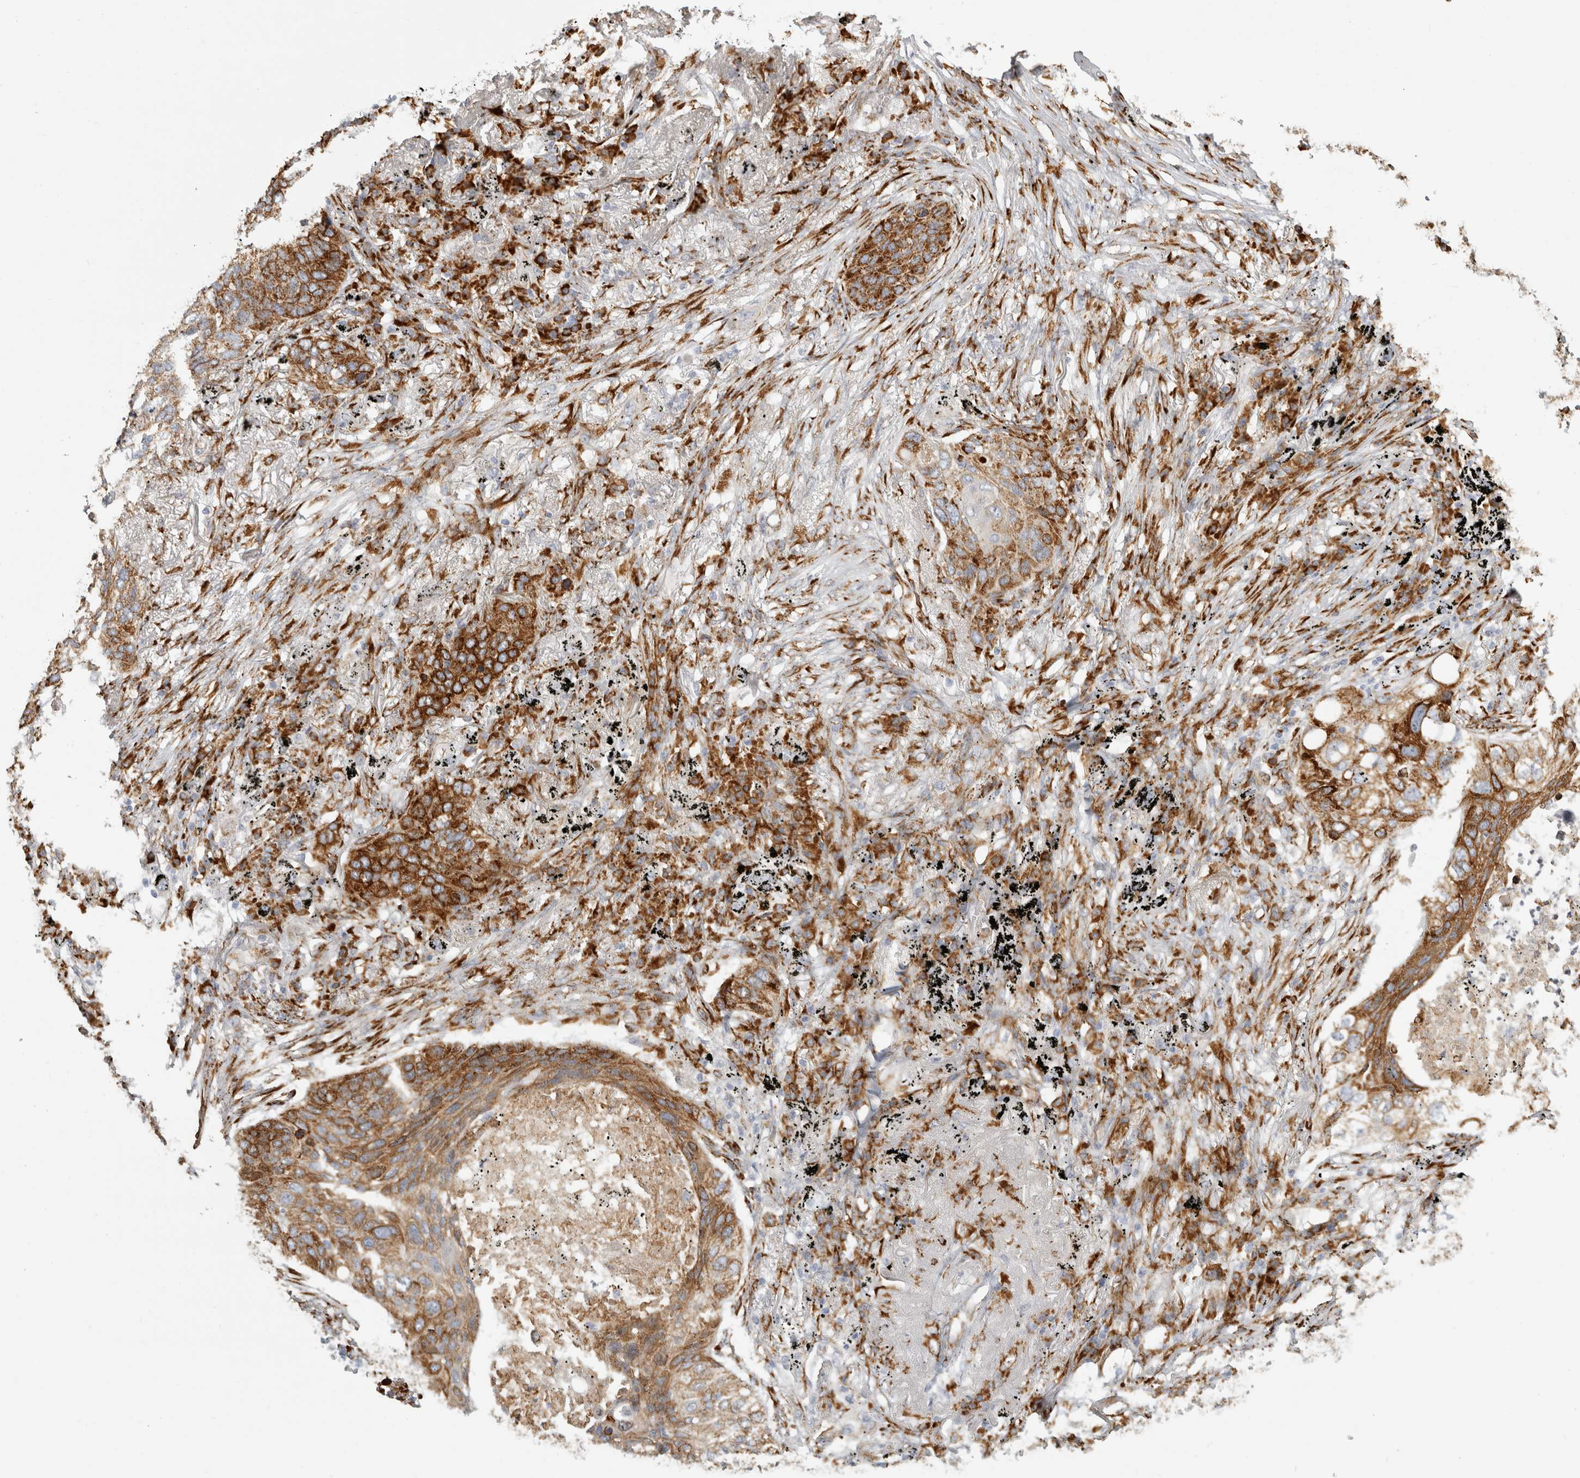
{"staining": {"intensity": "strong", "quantity": ">75%", "location": "cytoplasmic/membranous"}, "tissue": "lung cancer", "cell_type": "Tumor cells", "image_type": "cancer", "snomed": [{"axis": "morphology", "description": "Squamous cell carcinoma, NOS"}, {"axis": "topography", "description": "Lung"}], "caption": "The photomicrograph reveals immunohistochemical staining of lung squamous cell carcinoma. There is strong cytoplasmic/membranous positivity is present in approximately >75% of tumor cells.", "gene": "OSTN", "patient": {"sex": "female", "age": 63}}